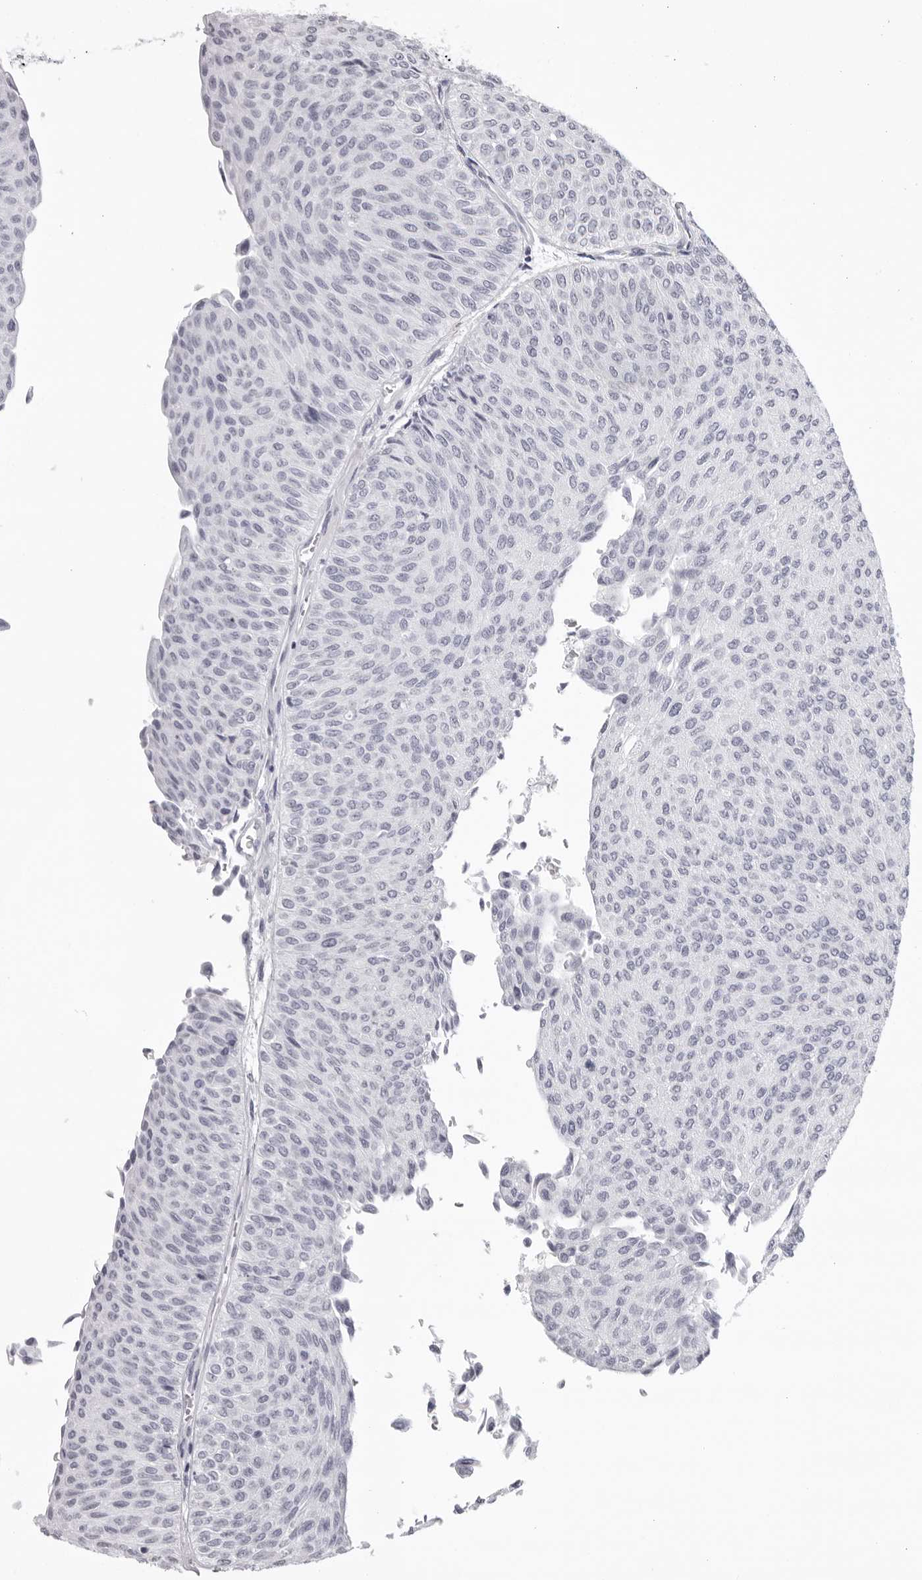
{"staining": {"intensity": "negative", "quantity": "none", "location": "none"}, "tissue": "urothelial cancer", "cell_type": "Tumor cells", "image_type": "cancer", "snomed": [{"axis": "morphology", "description": "Urothelial carcinoma, Low grade"}, {"axis": "topography", "description": "Urinary bladder"}], "caption": "Low-grade urothelial carcinoma was stained to show a protein in brown. There is no significant staining in tumor cells.", "gene": "CST1", "patient": {"sex": "male", "age": 78}}